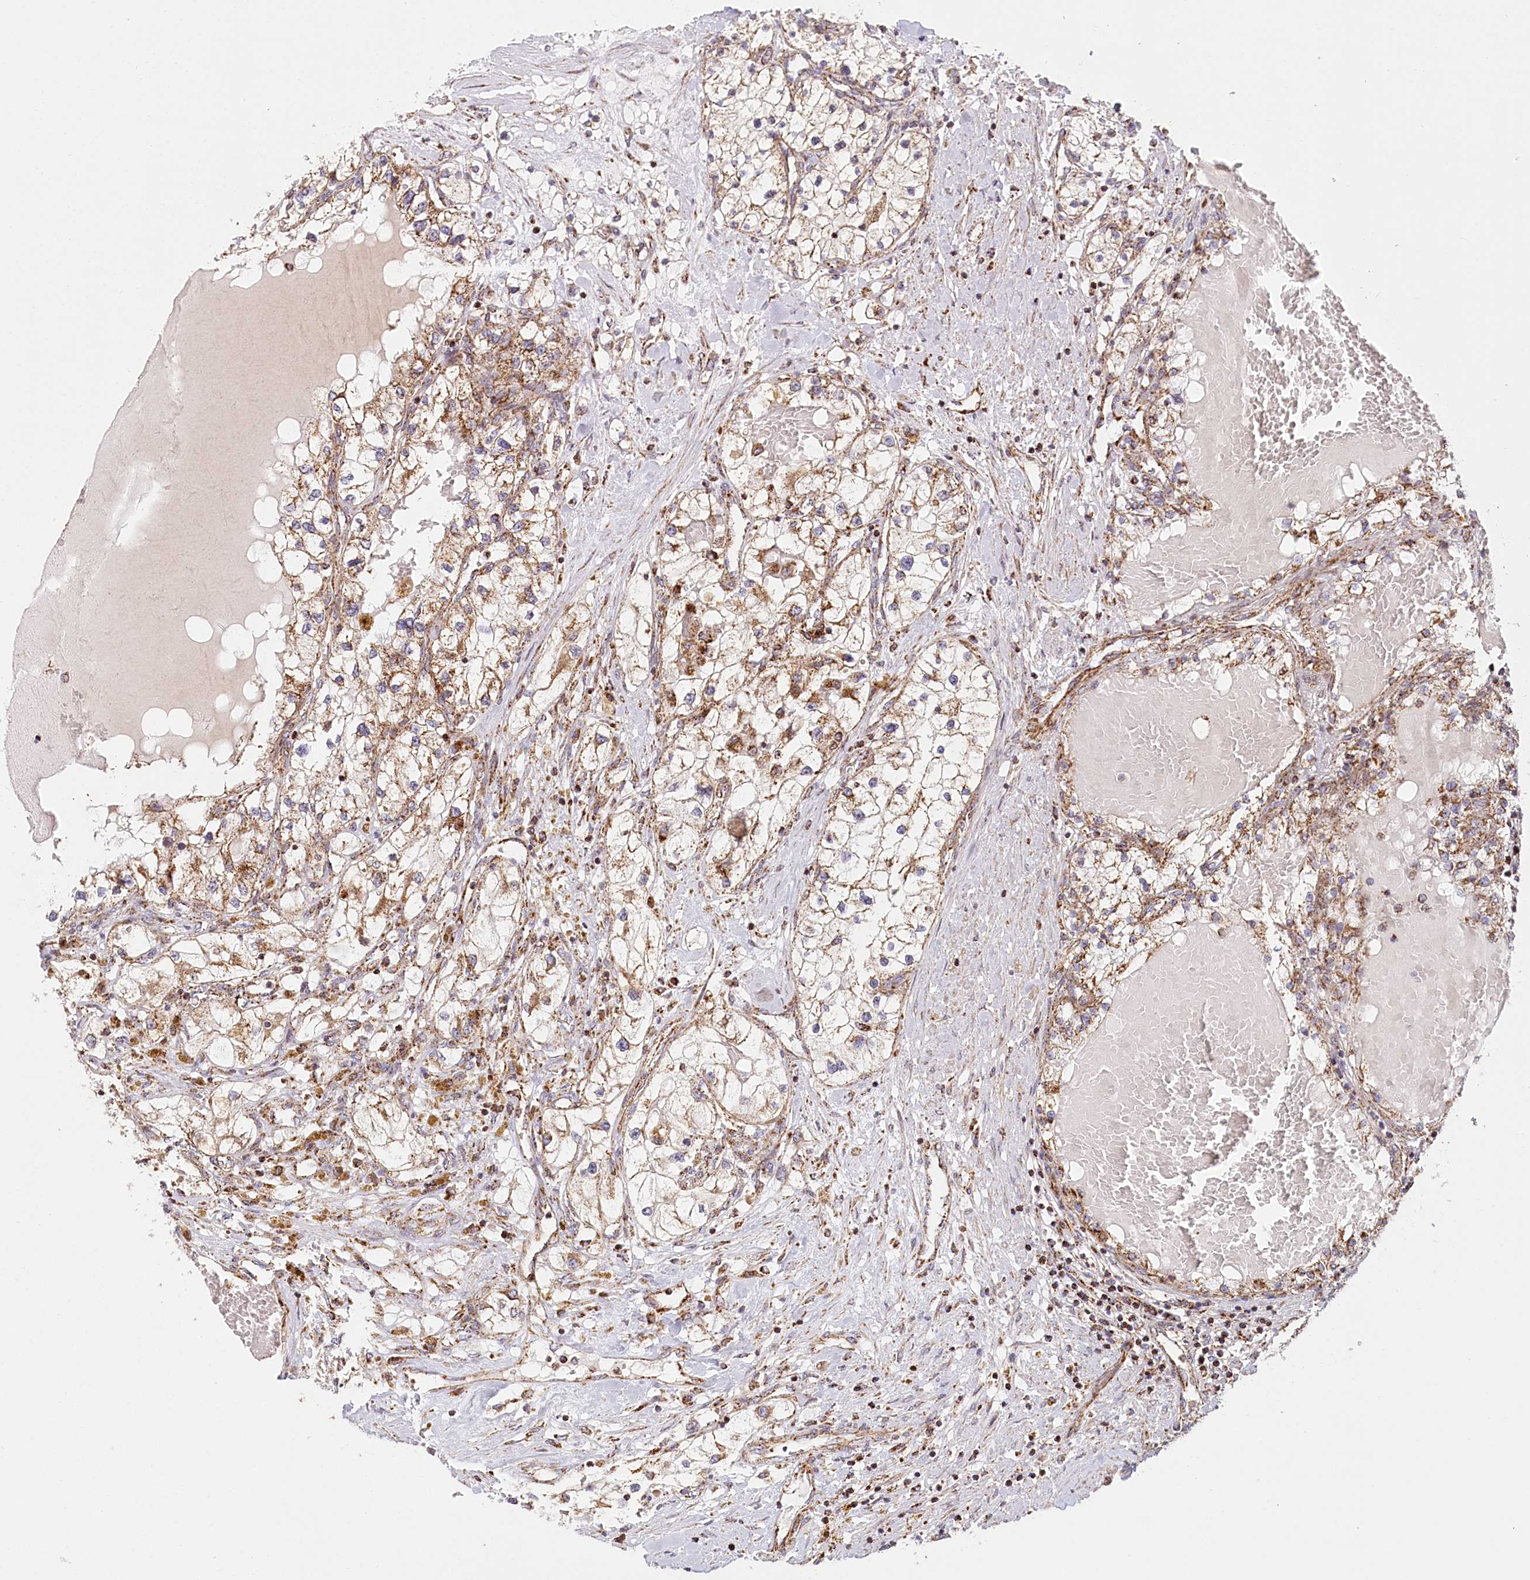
{"staining": {"intensity": "moderate", "quantity": ">75%", "location": "cytoplasmic/membranous"}, "tissue": "renal cancer", "cell_type": "Tumor cells", "image_type": "cancer", "snomed": [{"axis": "morphology", "description": "Normal tissue, NOS"}, {"axis": "morphology", "description": "Adenocarcinoma, NOS"}, {"axis": "topography", "description": "Kidney"}], "caption": "Renal cancer (adenocarcinoma) stained with a protein marker demonstrates moderate staining in tumor cells.", "gene": "UMPS", "patient": {"sex": "male", "age": 68}}